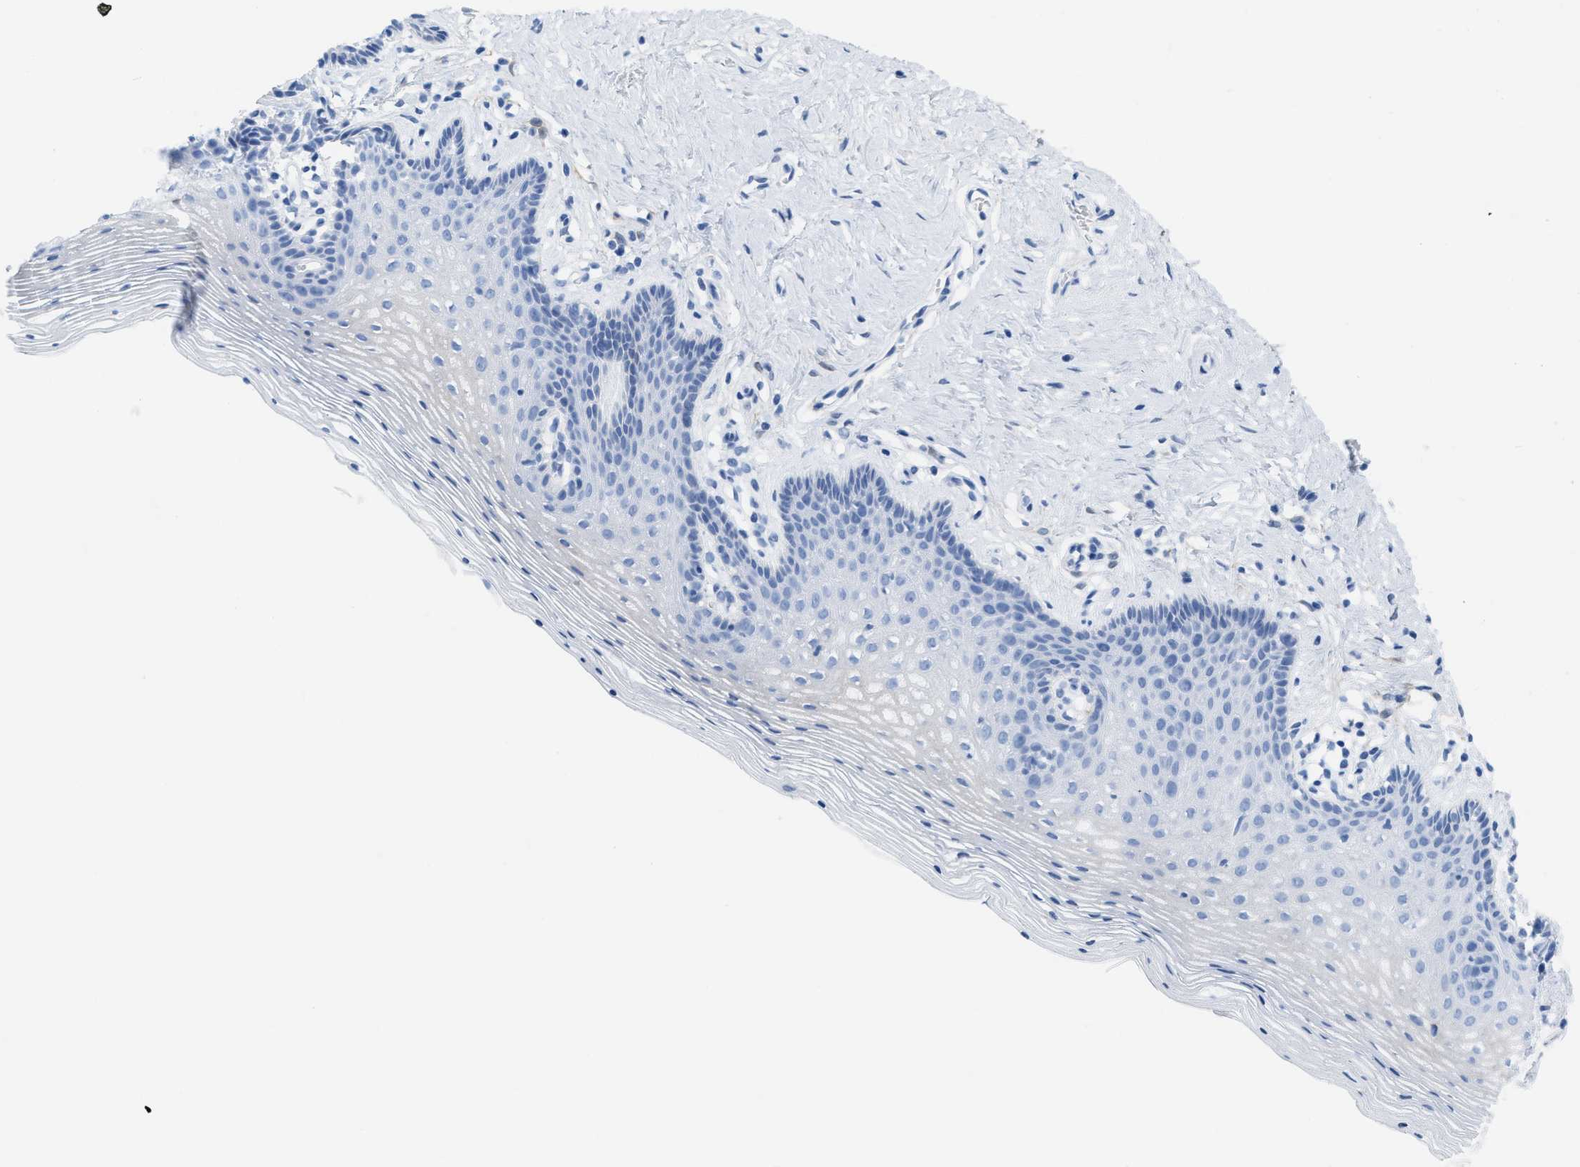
{"staining": {"intensity": "negative", "quantity": "none", "location": "none"}, "tissue": "vagina", "cell_type": "Squamous epithelial cells", "image_type": "normal", "snomed": [{"axis": "morphology", "description": "Normal tissue, NOS"}, {"axis": "topography", "description": "Vagina"}], "caption": "Immunohistochemistry (IHC) histopathology image of normal vagina: human vagina stained with DAB displays no significant protein positivity in squamous epithelial cells.", "gene": "ASGR1", "patient": {"sex": "female", "age": 32}}